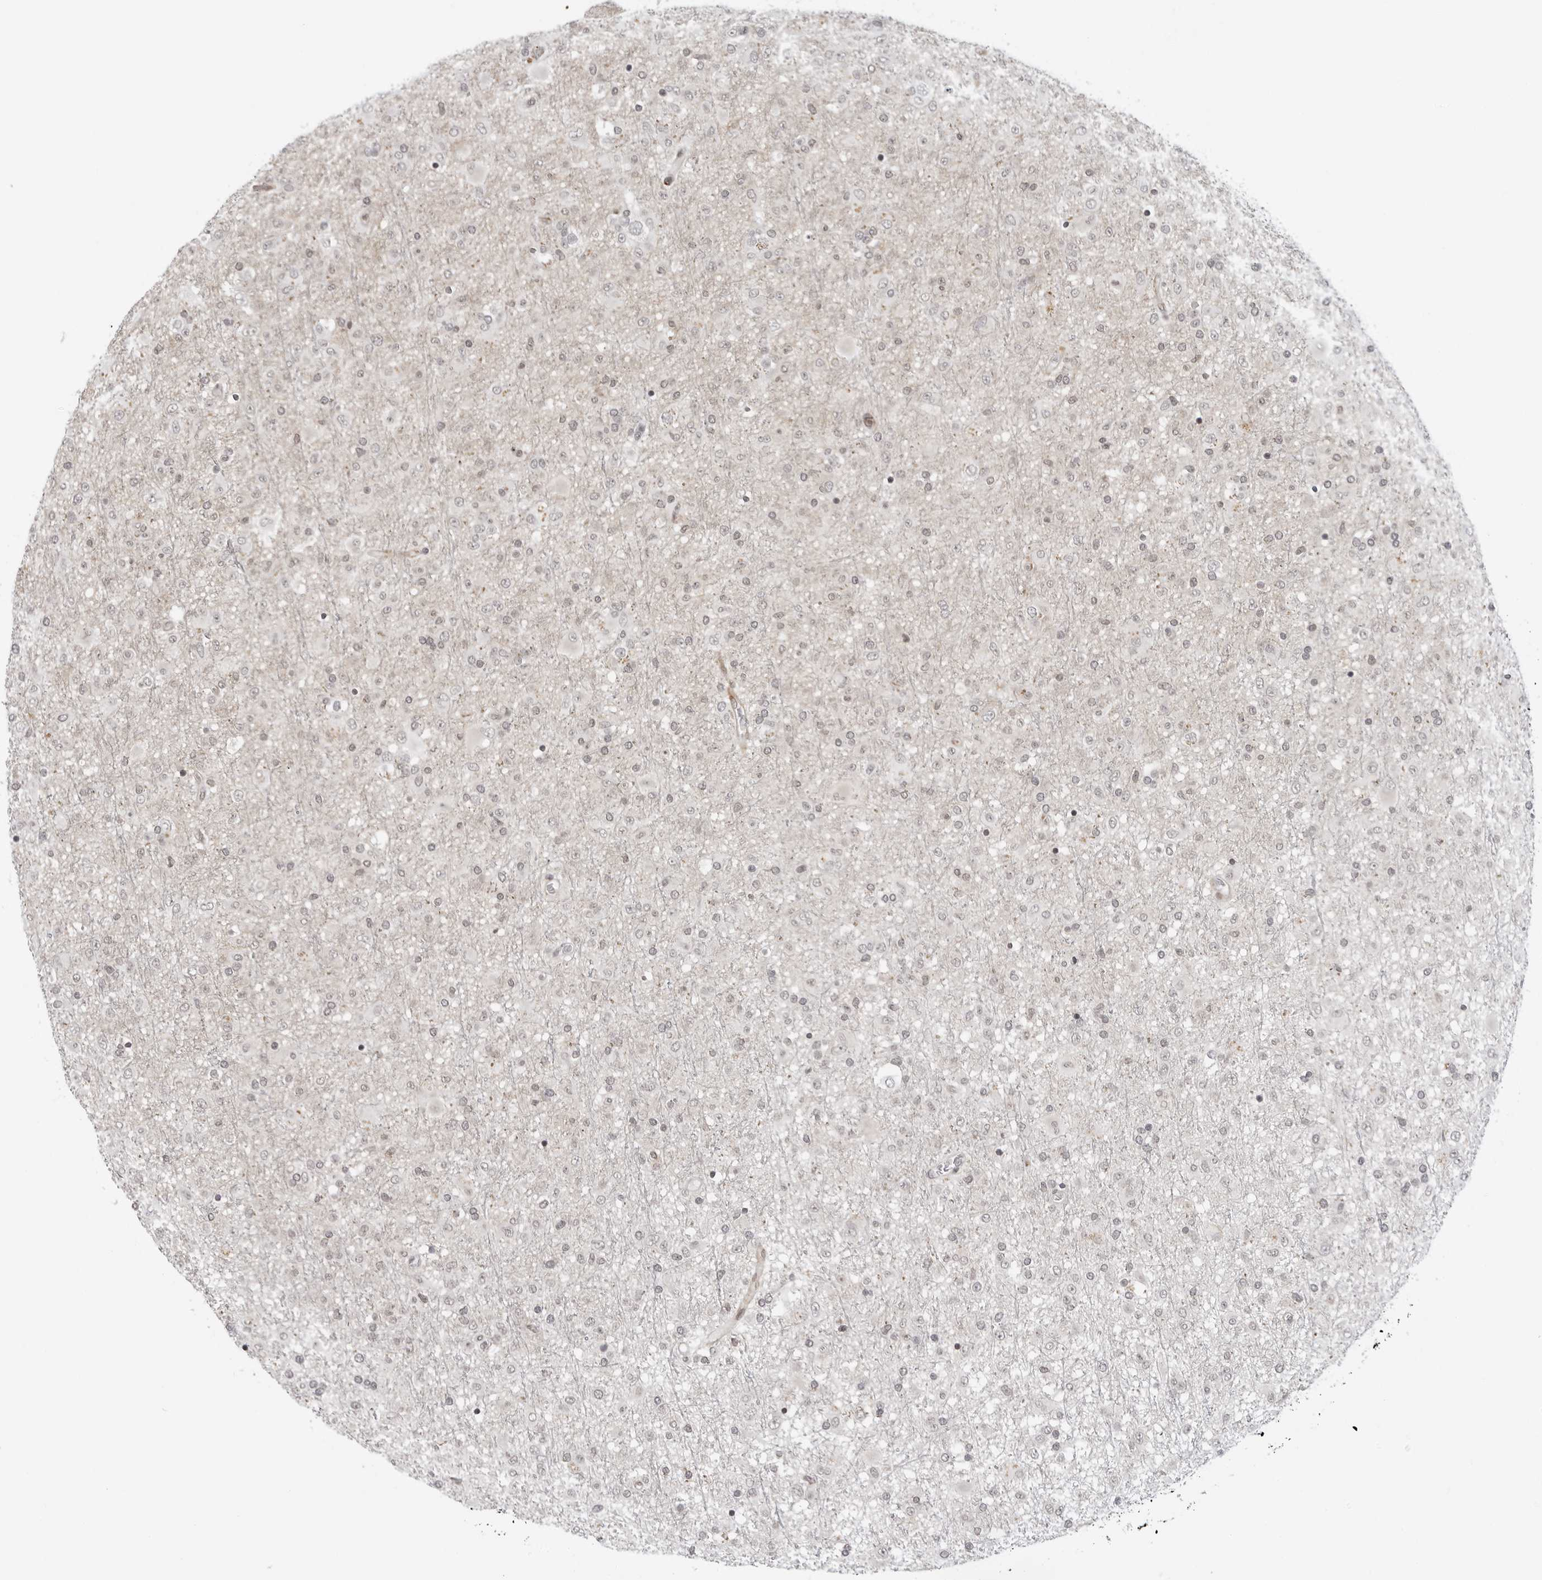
{"staining": {"intensity": "negative", "quantity": "none", "location": "none"}, "tissue": "glioma", "cell_type": "Tumor cells", "image_type": "cancer", "snomed": [{"axis": "morphology", "description": "Glioma, malignant, Low grade"}, {"axis": "topography", "description": "Brain"}], "caption": "This is a histopathology image of immunohistochemistry staining of glioma, which shows no positivity in tumor cells.", "gene": "ADAMTS5", "patient": {"sex": "male", "age": 65}}